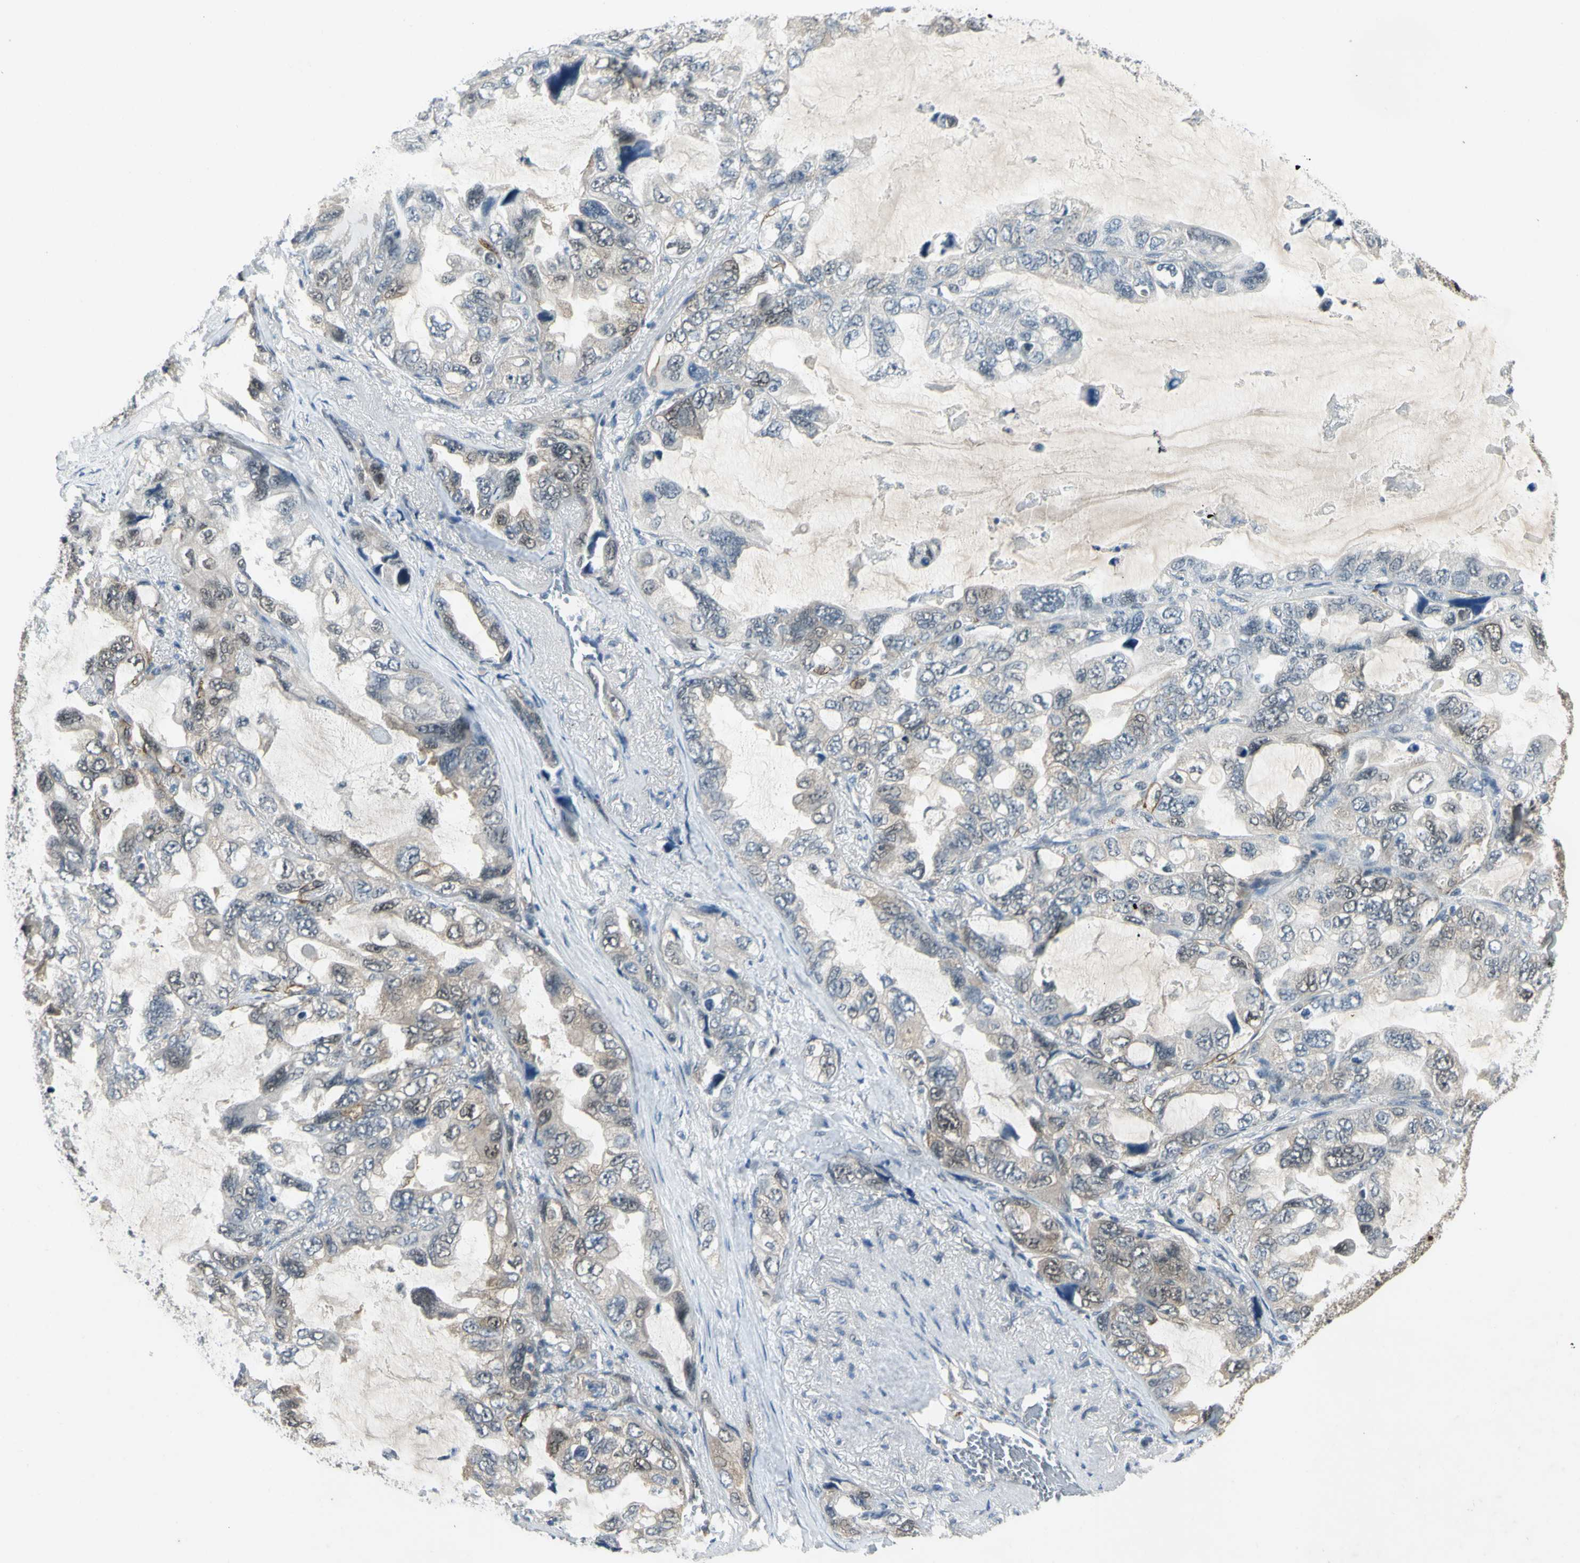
{"staining": {"intensity": "weak", "quantity": "25%-75%", "location": "cytoplasmic/membranous"}, "tissue": "lung cancer", "cell_type": "Tumor cells", "image_type": "cancer", "snomed": [{"axis": "morphology", "description": "Squamous cell carcinoma, NOS"}, {"axis": "topography", "description": "Lung"}], "caption": "Human squamous cell carcinoma (lung) stained with a protein marker displays weak staining in tumor cells.", "gene": "PSMD5", "patient": {"sex": "female", "age": 73}}